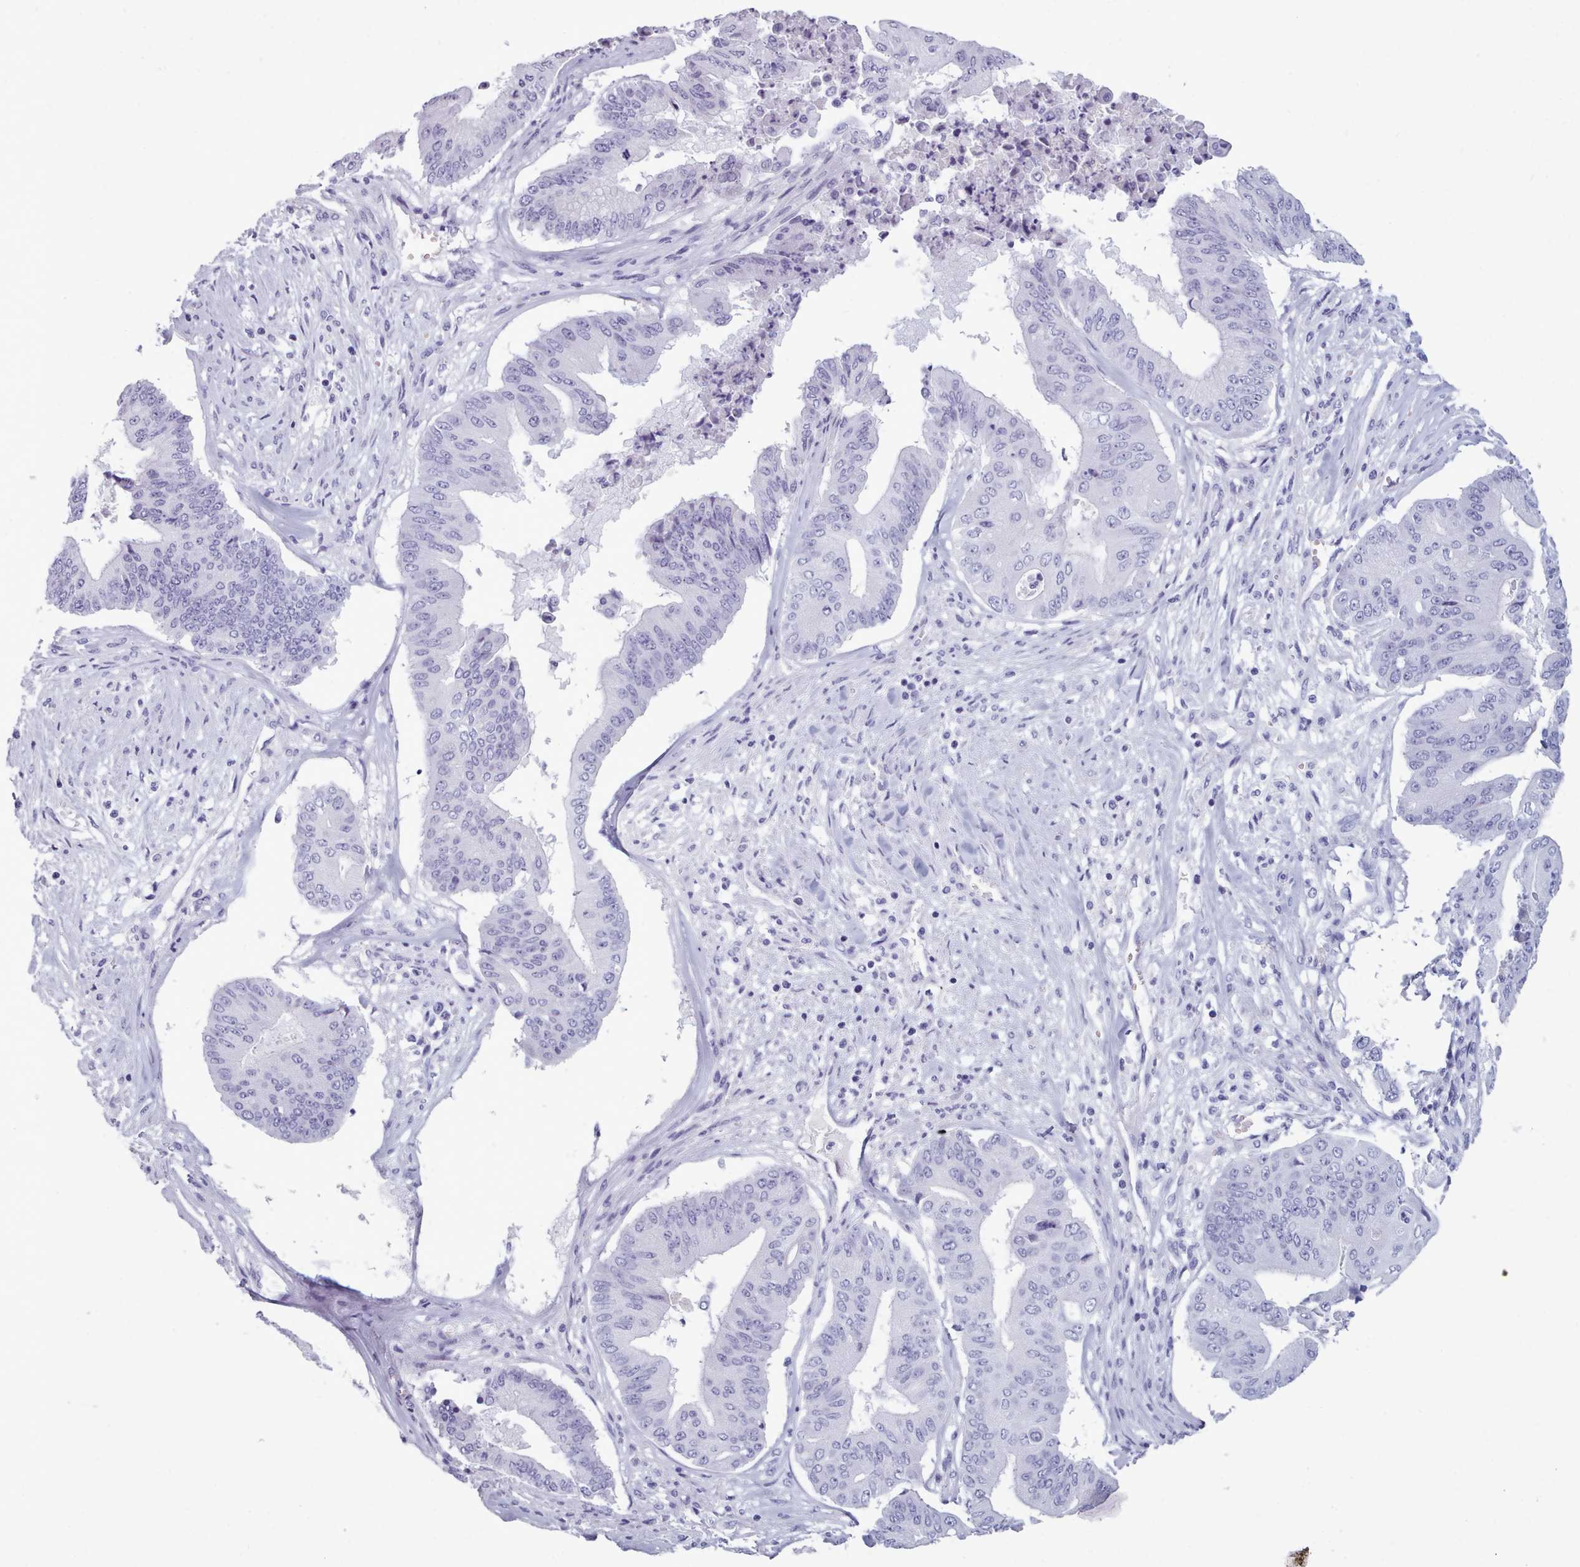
{"staining": {"intensity": "negative", "quantity": "none", "location": "none"}, "tissue": "pancreatic cancer", "cell_type": "Tumor cells", "image_type": "cancer", "snomed": [{"axis": "morphology", "description": "Adenocarcinoma, NOS"}, {"axis": "topography", "description": "Pancreas"}], "caption": "This is an IHC histopathology image of human adenocarcinoma (pancreatic). There is no expression in tumor cells.", "gene": "ZNF43", "patient": {"sex": "female", "age": 77}}